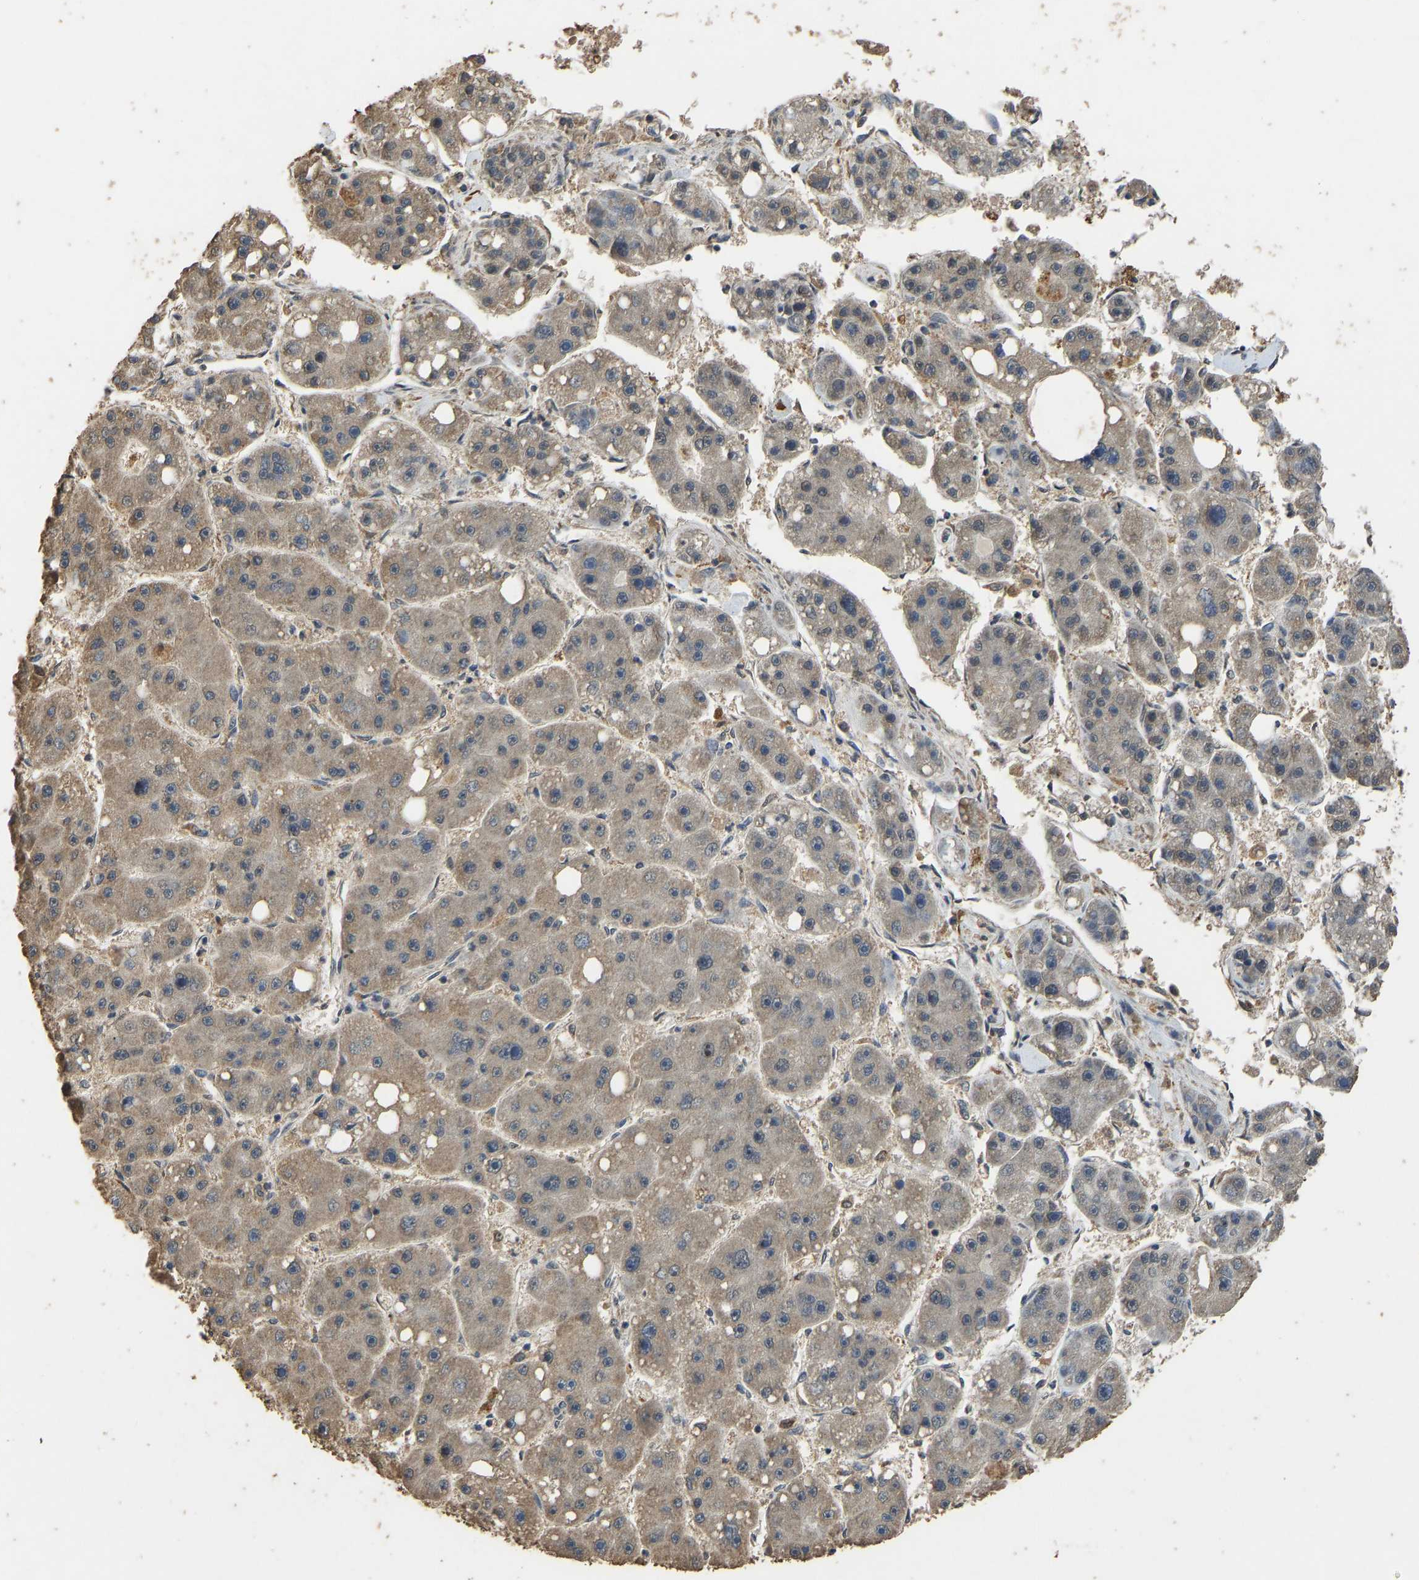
{"staining": {"intensity": "moderate", "quantity": ">75%", "location": "cytoplasmic/membranous"}, "tissue": "liver cancer", "cell_type": "Tumor cells", "image_type": "cancer", "snomed": [{"axis": "morphology", "description": "Carcinoma, Hepatocellular, NOS"}, {"axis": "topography", "description": "Liver"}], "caption": "Protein expression analysis of human liver hepatocellular carcinoma reveals moderate cytoplasmic/membranous positivity in approximately >75% of tumor cells.", "gene": "CIDEC", "patient": {"sex": "female", "age": 61}}